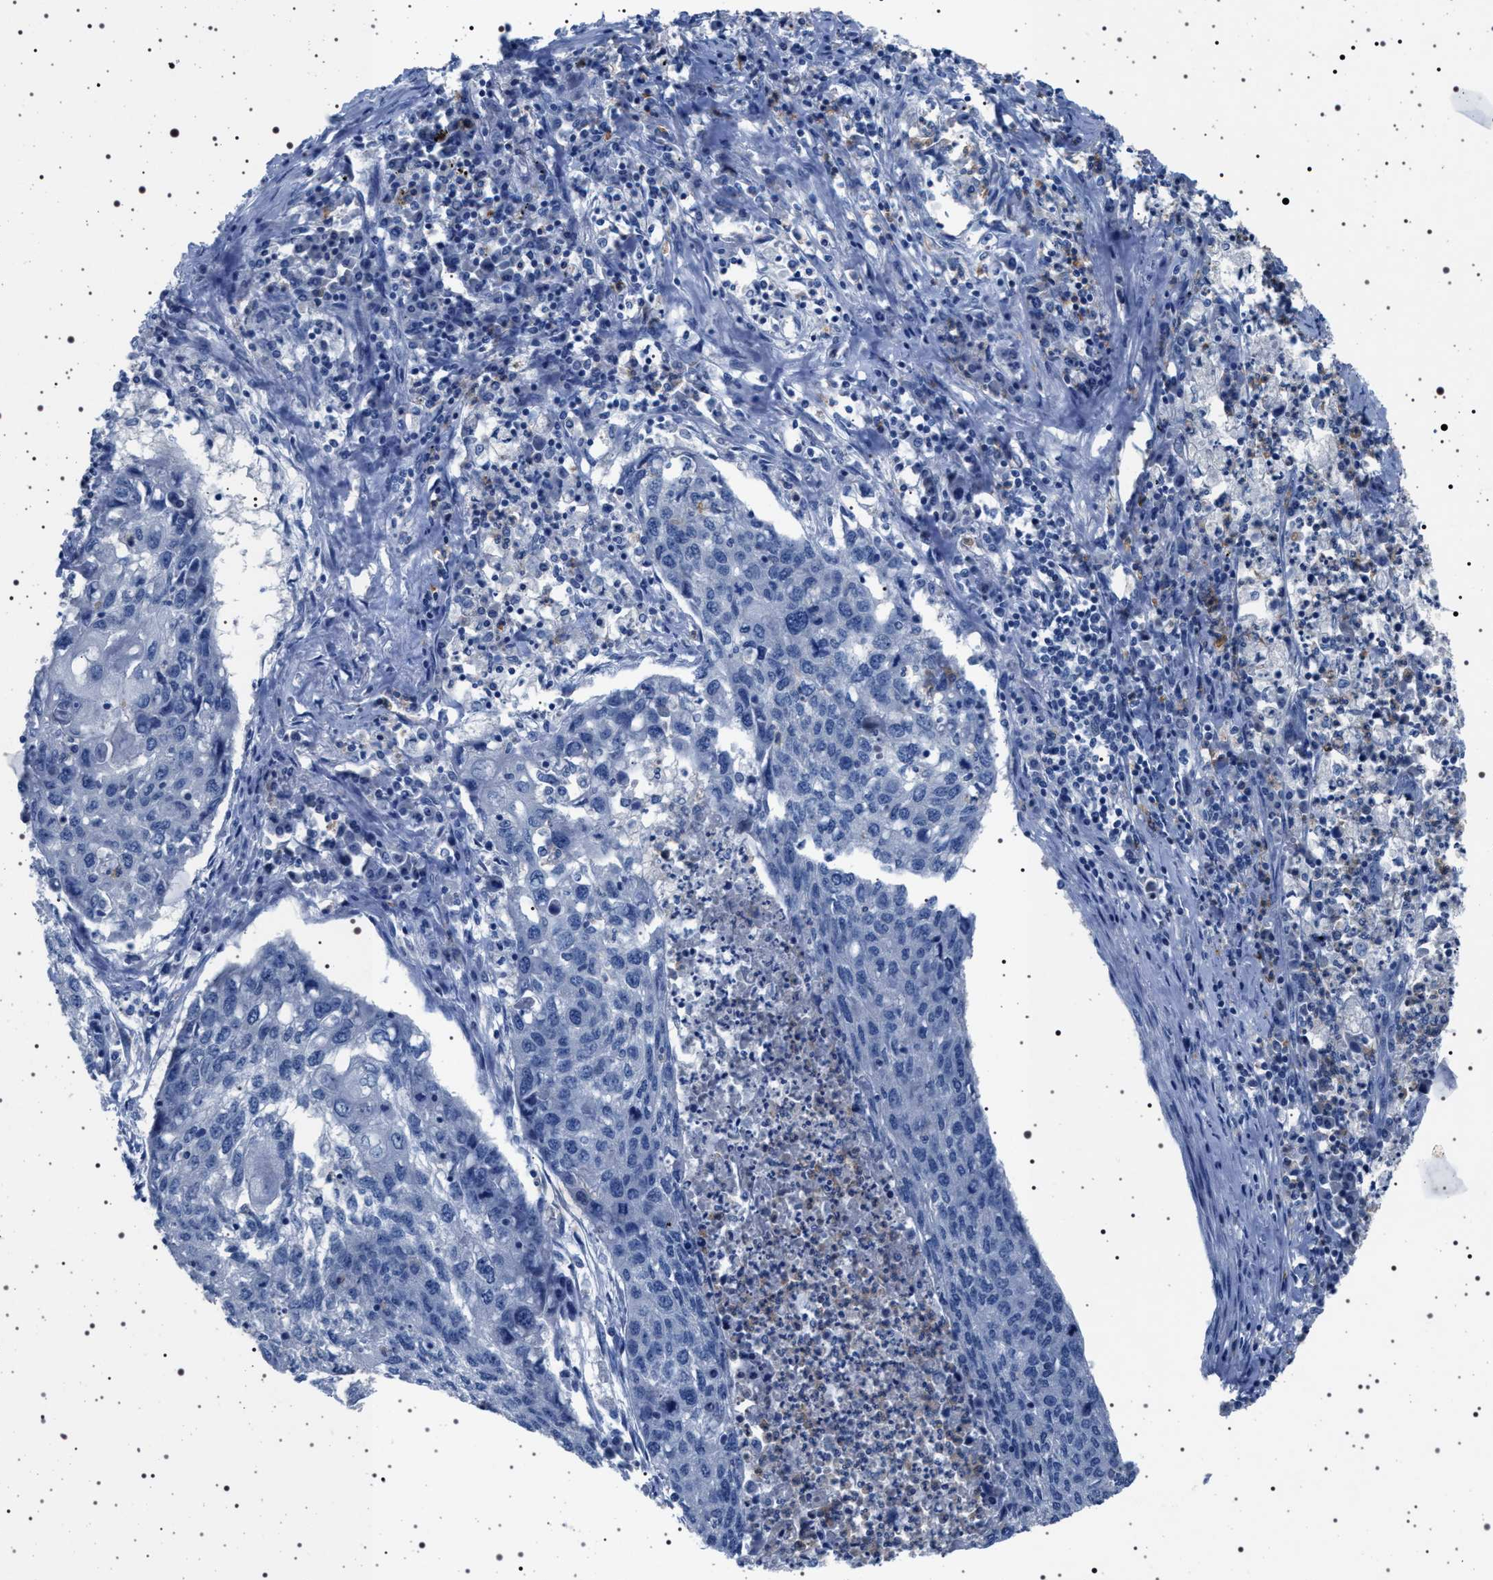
{"staining": {"intensity": "negative", "quantity": "none", "location": "none"}, "tissue": "lung cancer", "cell_type": "Tumor cells", "image_type": "cancer", "snomed": [{"axis": "morphology", "description": "Squamous cell carcinoma, NOS"}, {"axis": "topography", "description": "Lung"}], "caption": "Tumor cells show no significant protein staining in lung cancer.", "gene": "NAT9", "patient": {"sex": "female", "age": 63}}